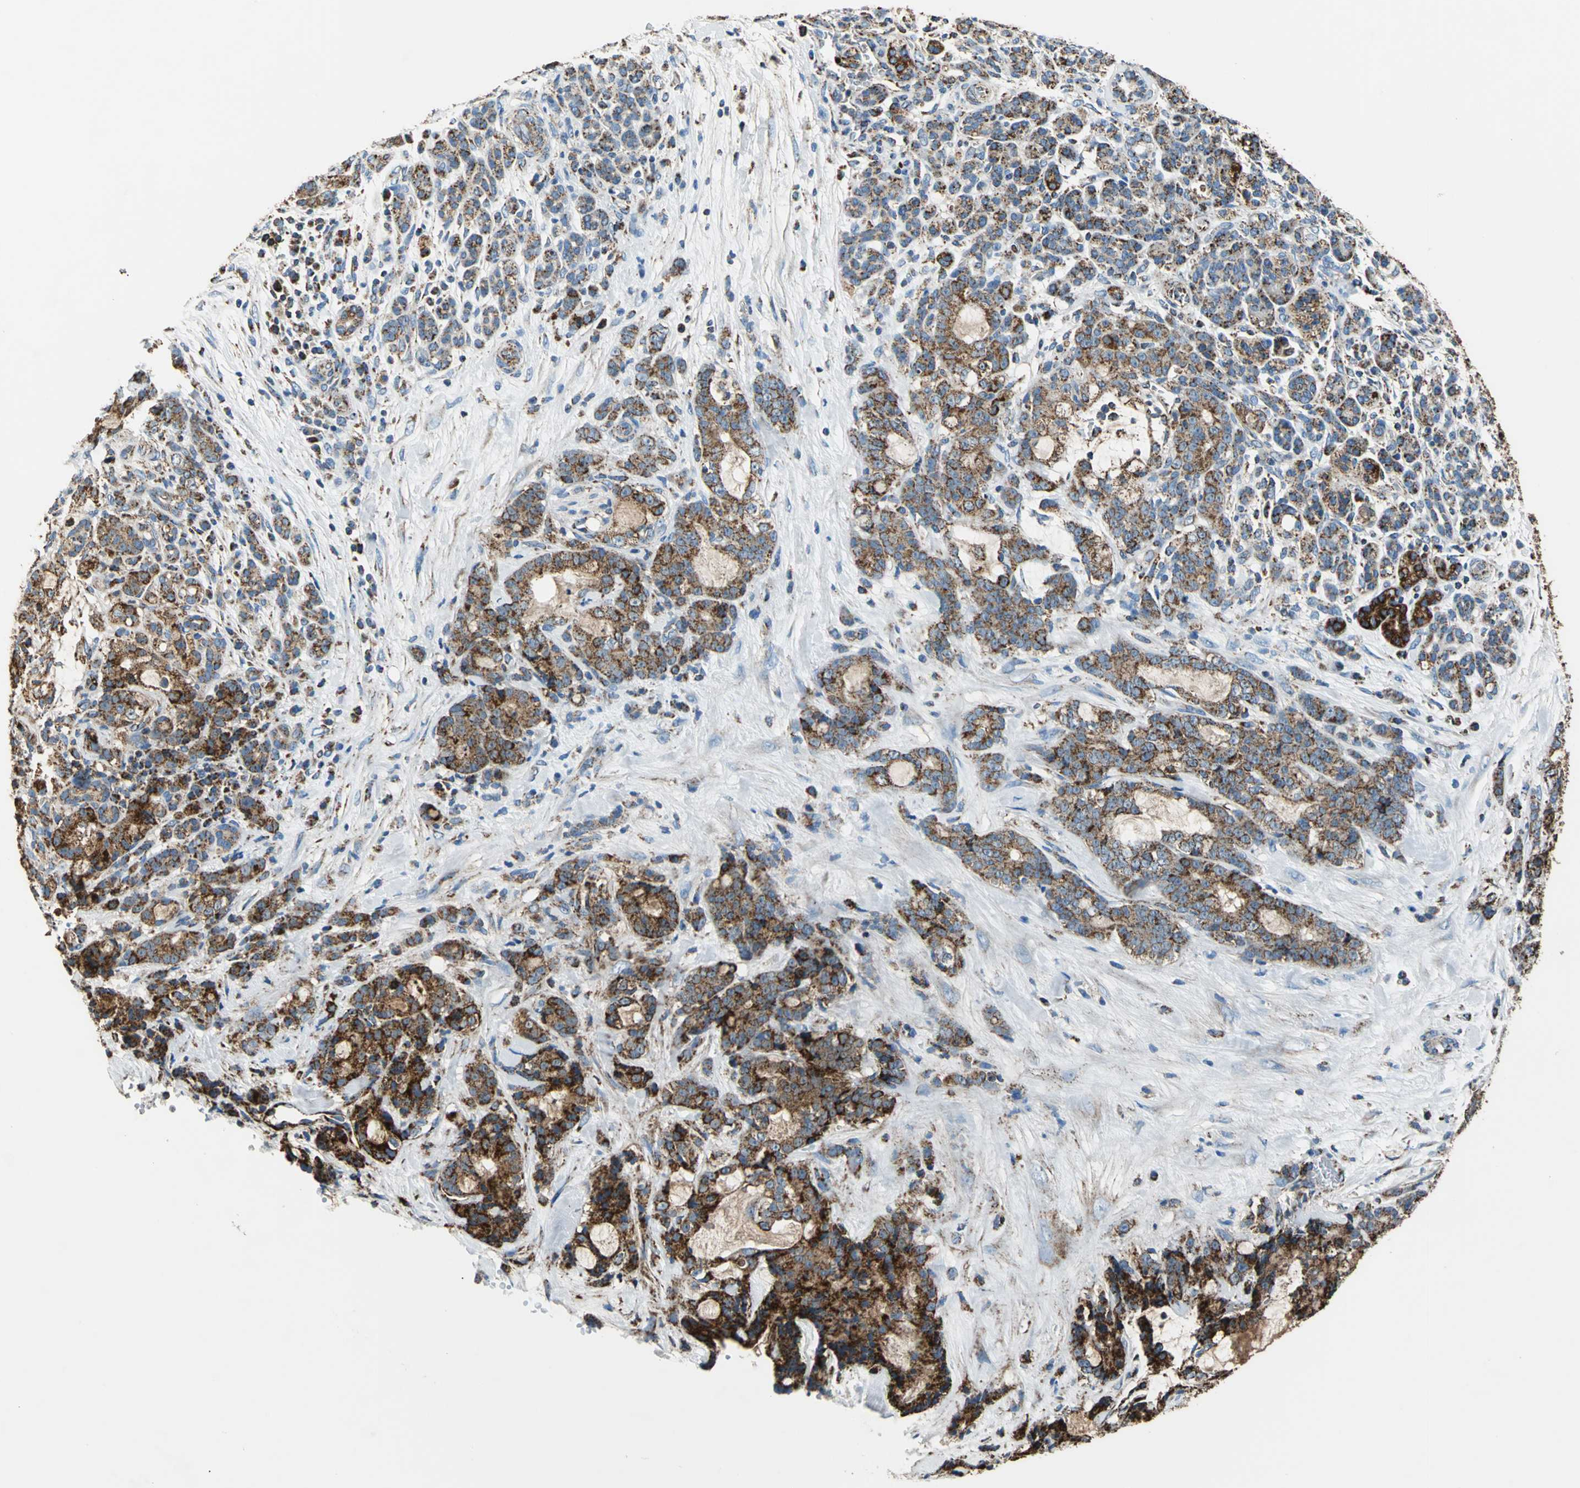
{"staining": {"intensity": "strong", "quantity": ">75%", "location": "cytoplasmic/membranous"}, "tissue": "pancreatic cancer", "cell_type": "Tumor cells", "image_type": "cancer", "snomed": [{"axis": "morphology", "description": "Adenocarcinoma, NOS"}, {"axis": "topography", "description": "Pancreas"}], "caption": "A brown stain labels strong cytoplasmic/membranous expression of a protein in human pancreatic cancer (adenocarcinoma) tumor cells.", "gene": "ECH1", "patient": {"sex": "female", "age": 73}}